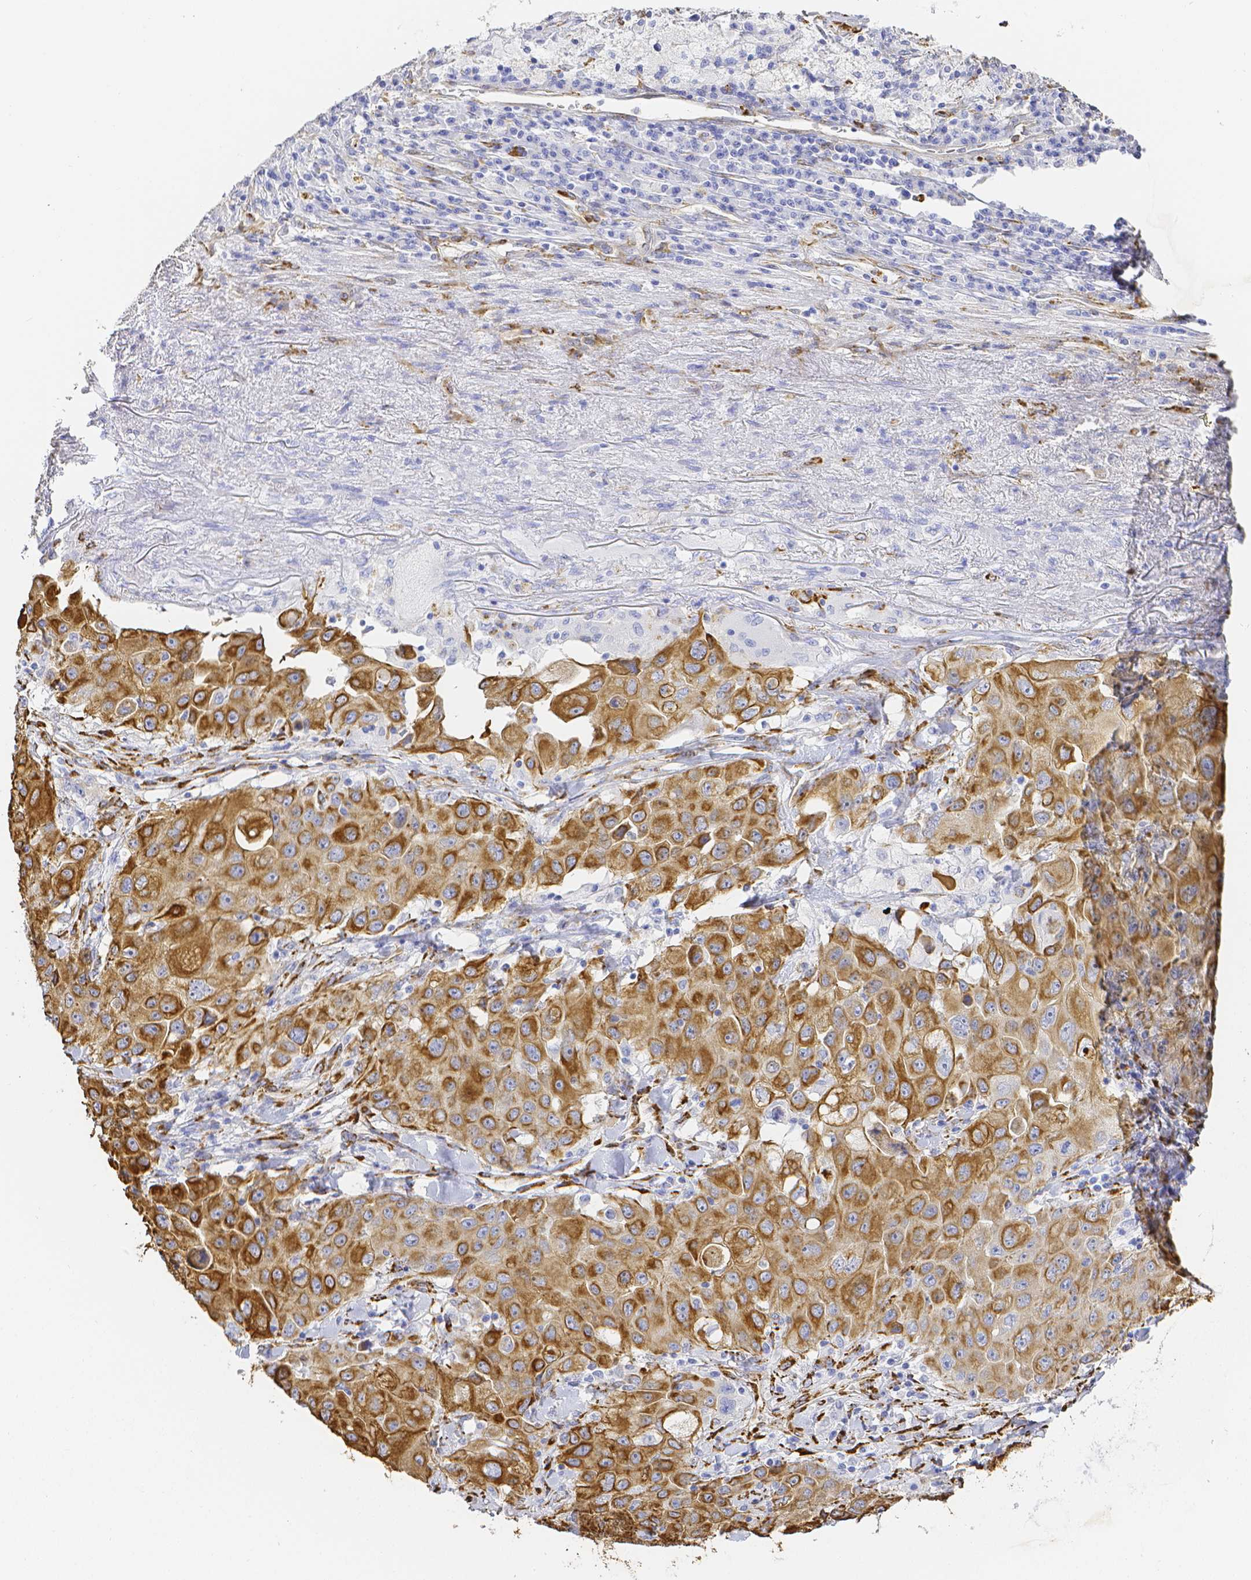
{"staining": {"intensity": "moderate", "quantity": ">75%", "location": "cytoplasmic/membranous"}, "tissue": "lung cancer", "cell_type": "Tumor cells", "image_type": "cancer", "snomed": [{"axis": "morphology", "description": "Squamous cell carcinoma, NOS"}, {"axis": "topography", "description": "Lung"}], "caption": "The photomicrograph exhibits immunohistochemical staining of lung cancer. There is moderate cytoplasmic/membranous expression is appreciated in about >75% of tumor cells. (DAB IHC, brown staining for protein, blue staining for nuclei).", "gene": "SMURF1", "patient": {"sex": "male", "age": 63}}